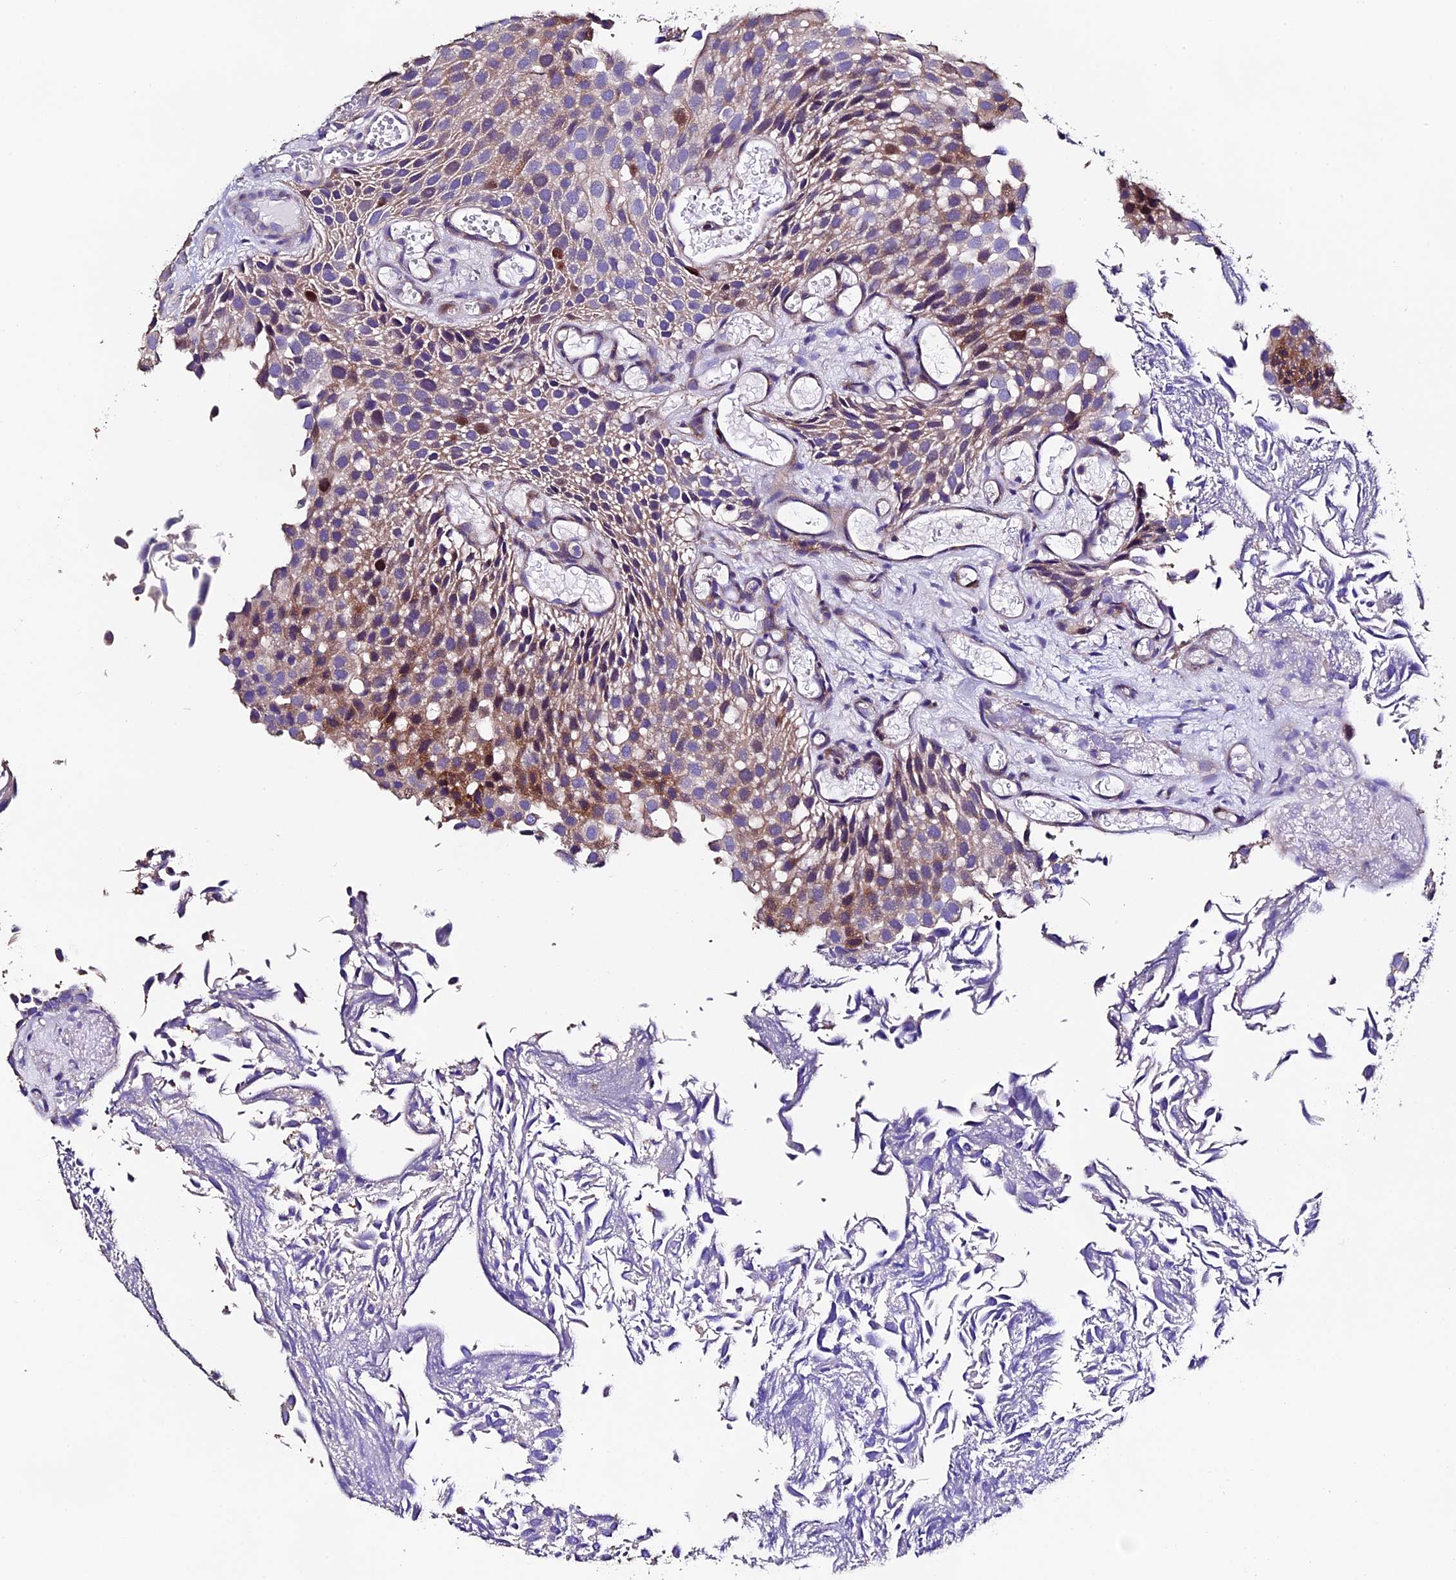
{"staining": {"intensity": "moderate", "quantity": "<25%", "location": "cytoplasmic/membranous,nuclear"}, "tissue": "urothelial cancer", "cell_type": "Tumor cells", "image_type": "cancer", "snomed": [{"axis": "morphology", "description": "Urothelial carcinoma, Low grade"}, {"axis": "topography", "description": "Urinary bladder"}], "caption": "Brown immunohistochemical staining in human urothelial cancer reveals moderate cytoplasmic/membranous and nuclear expression in about <25% of tumor cells.", "gene": "FBXW9", "patient": {"sex": "male", "age": 89}}